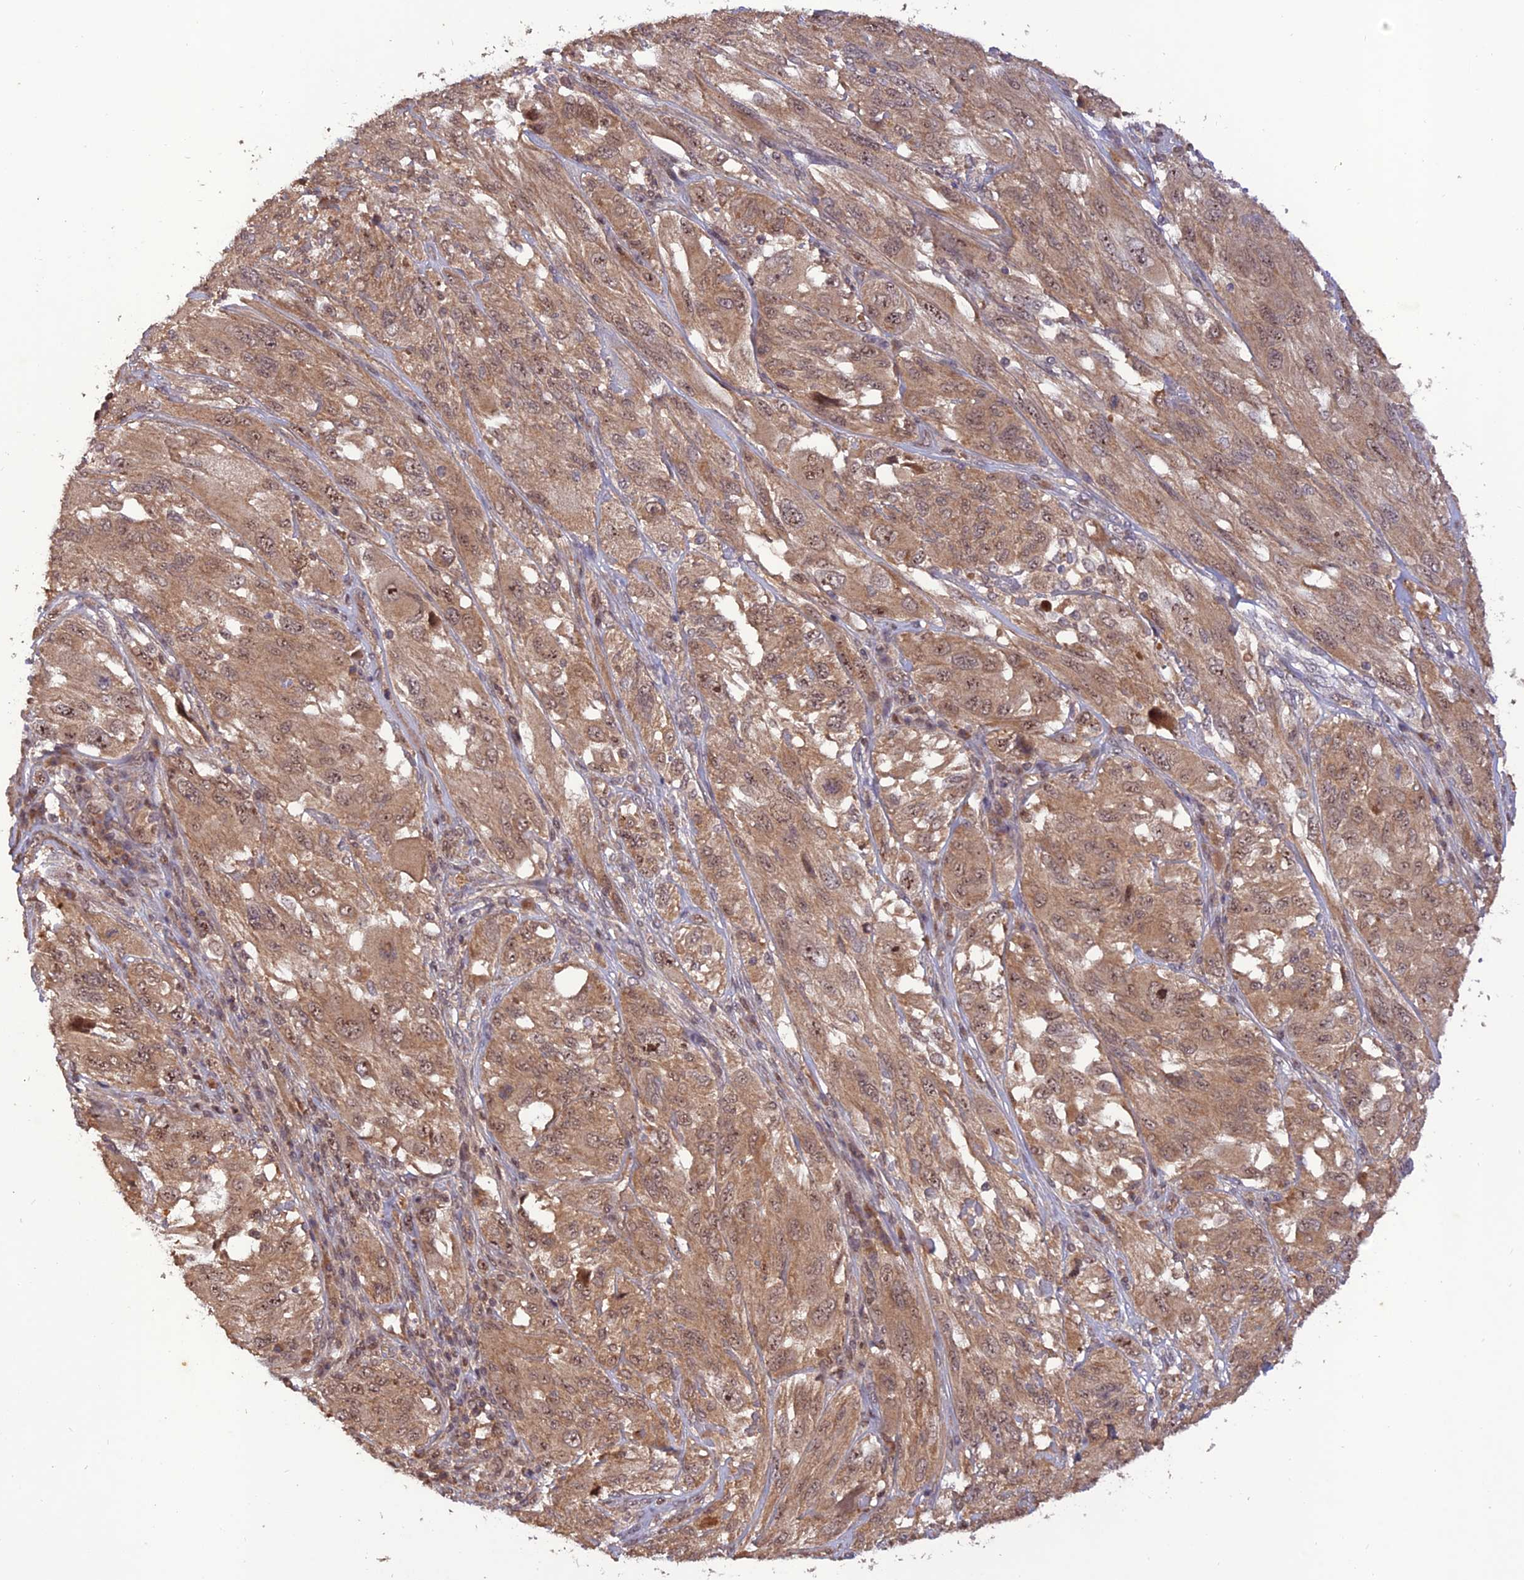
{"staining": {"intensity": "moderate", "quantity": ">75%", "location": "cytoplasmic/membranous,nuclear"}, "tissue": "melanoma", "cell_type": "Tumor cells", "image_type": "cancer", "snomed": [{"axis": "morphology", "description": "Malignant melanoma, NOS"}, {"axis": "topography", "description": "Skin"}], "caption": "Brown immunohistochemical staining in malignant melanoma reveals moderate cytoplasmic/membranous and nuclear expression in about >75% of tumor cells. (DAB IHC with brightfield microscopy, high magnification).", "gene": "REV1", "patient": {"sex": "female", "age": 91}}